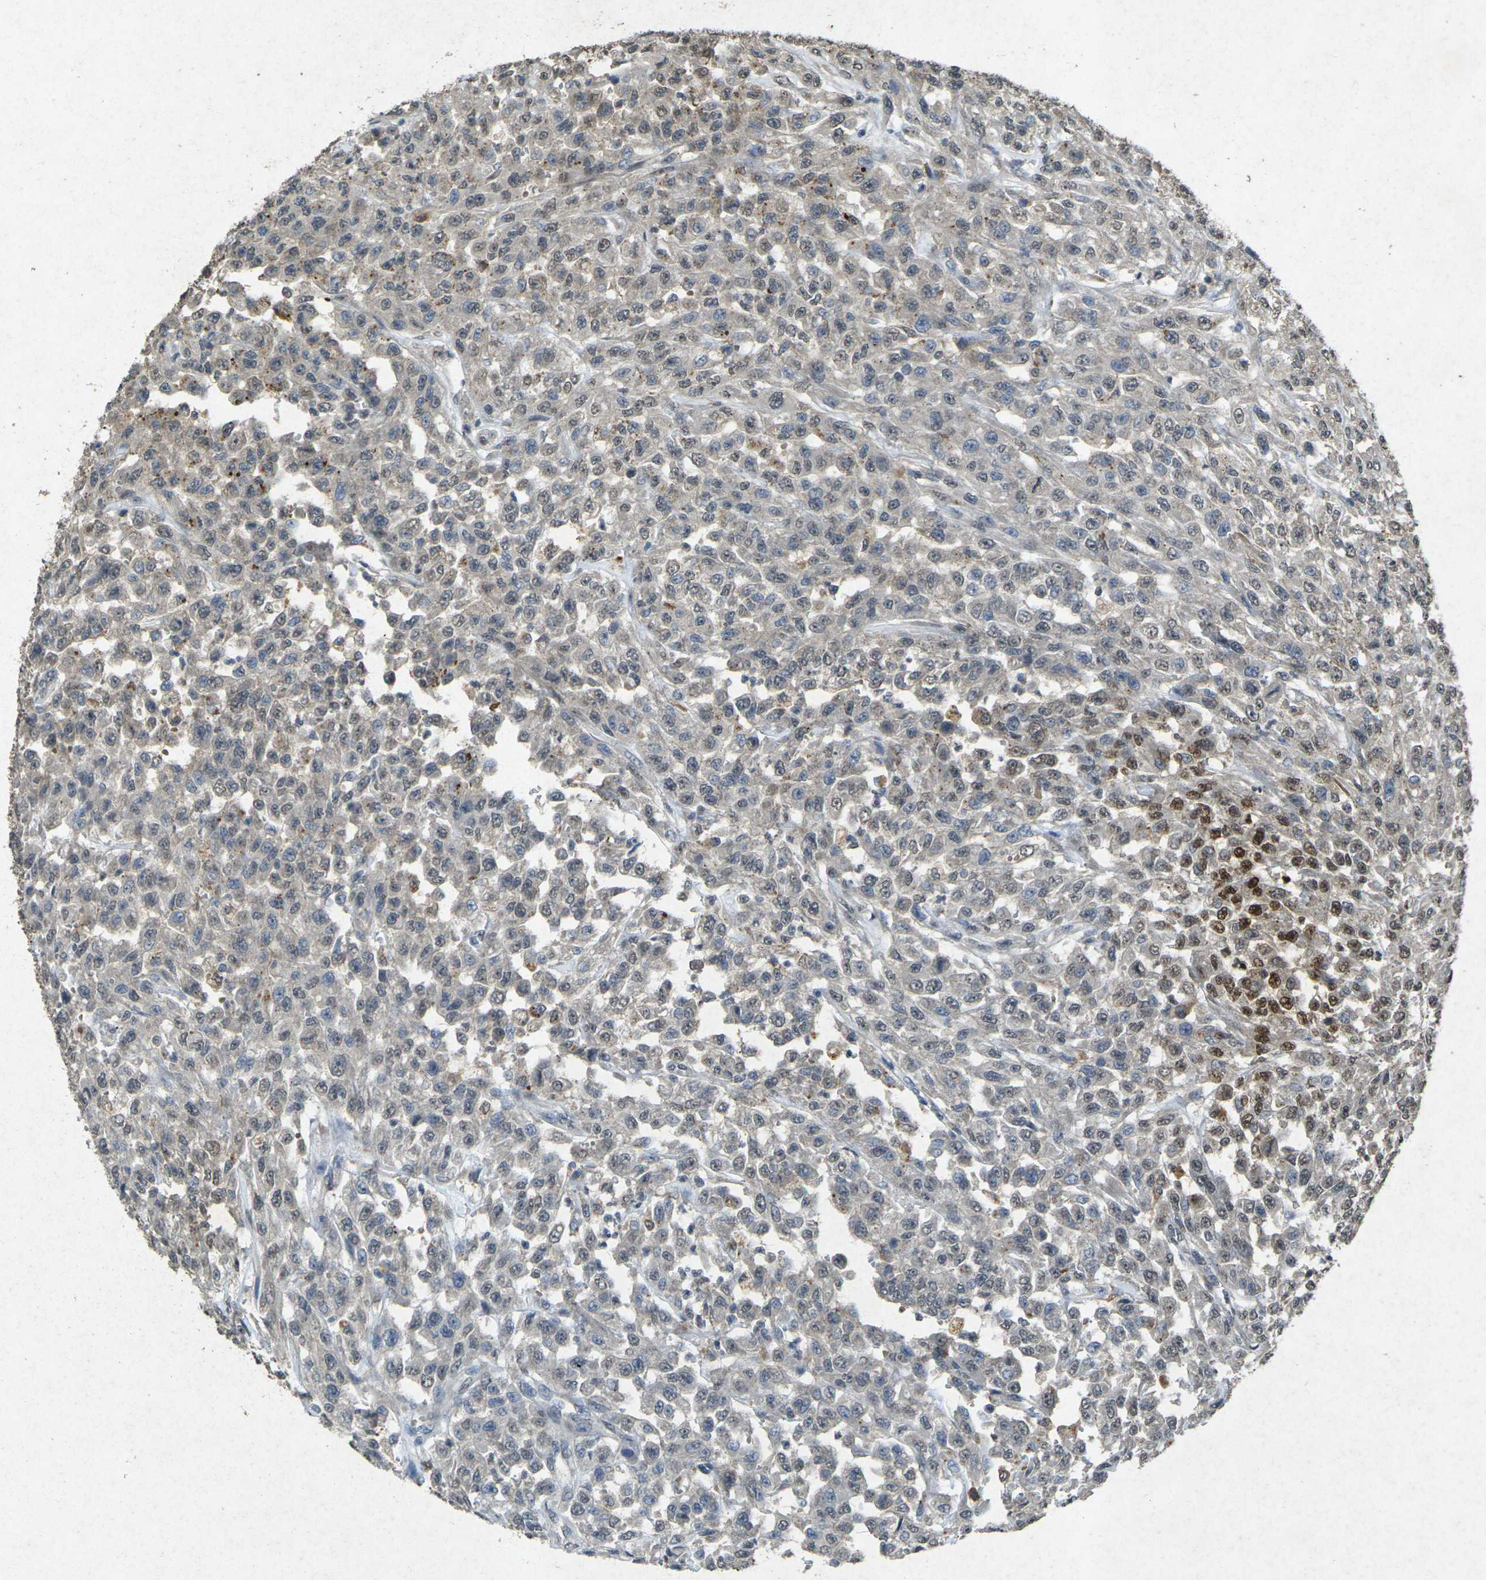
{"staining": {"intensity": "strong", "quantity": "<25%", "location": "cytoplasmic/membranous,nuclear"}, "tissue": "urothelial cancer", "cell_type": "Tumor cells", "image_type": "cancer", "snomed": [{"axis": "morphology", "description": "Urothelial carcinoma, High grade"}, {"axis": "topography", "description": "Urinary bladder"}], "caption": "Approximately <25% of tumor cells in human urothelial carcinoma (high-grade) display strong cytoplasmic/membranous and nuclear protein staining as visualized by brown immunohistochemical staining.", "gene": "RGMA", "patient": {"sex": "male", "age": 46}}